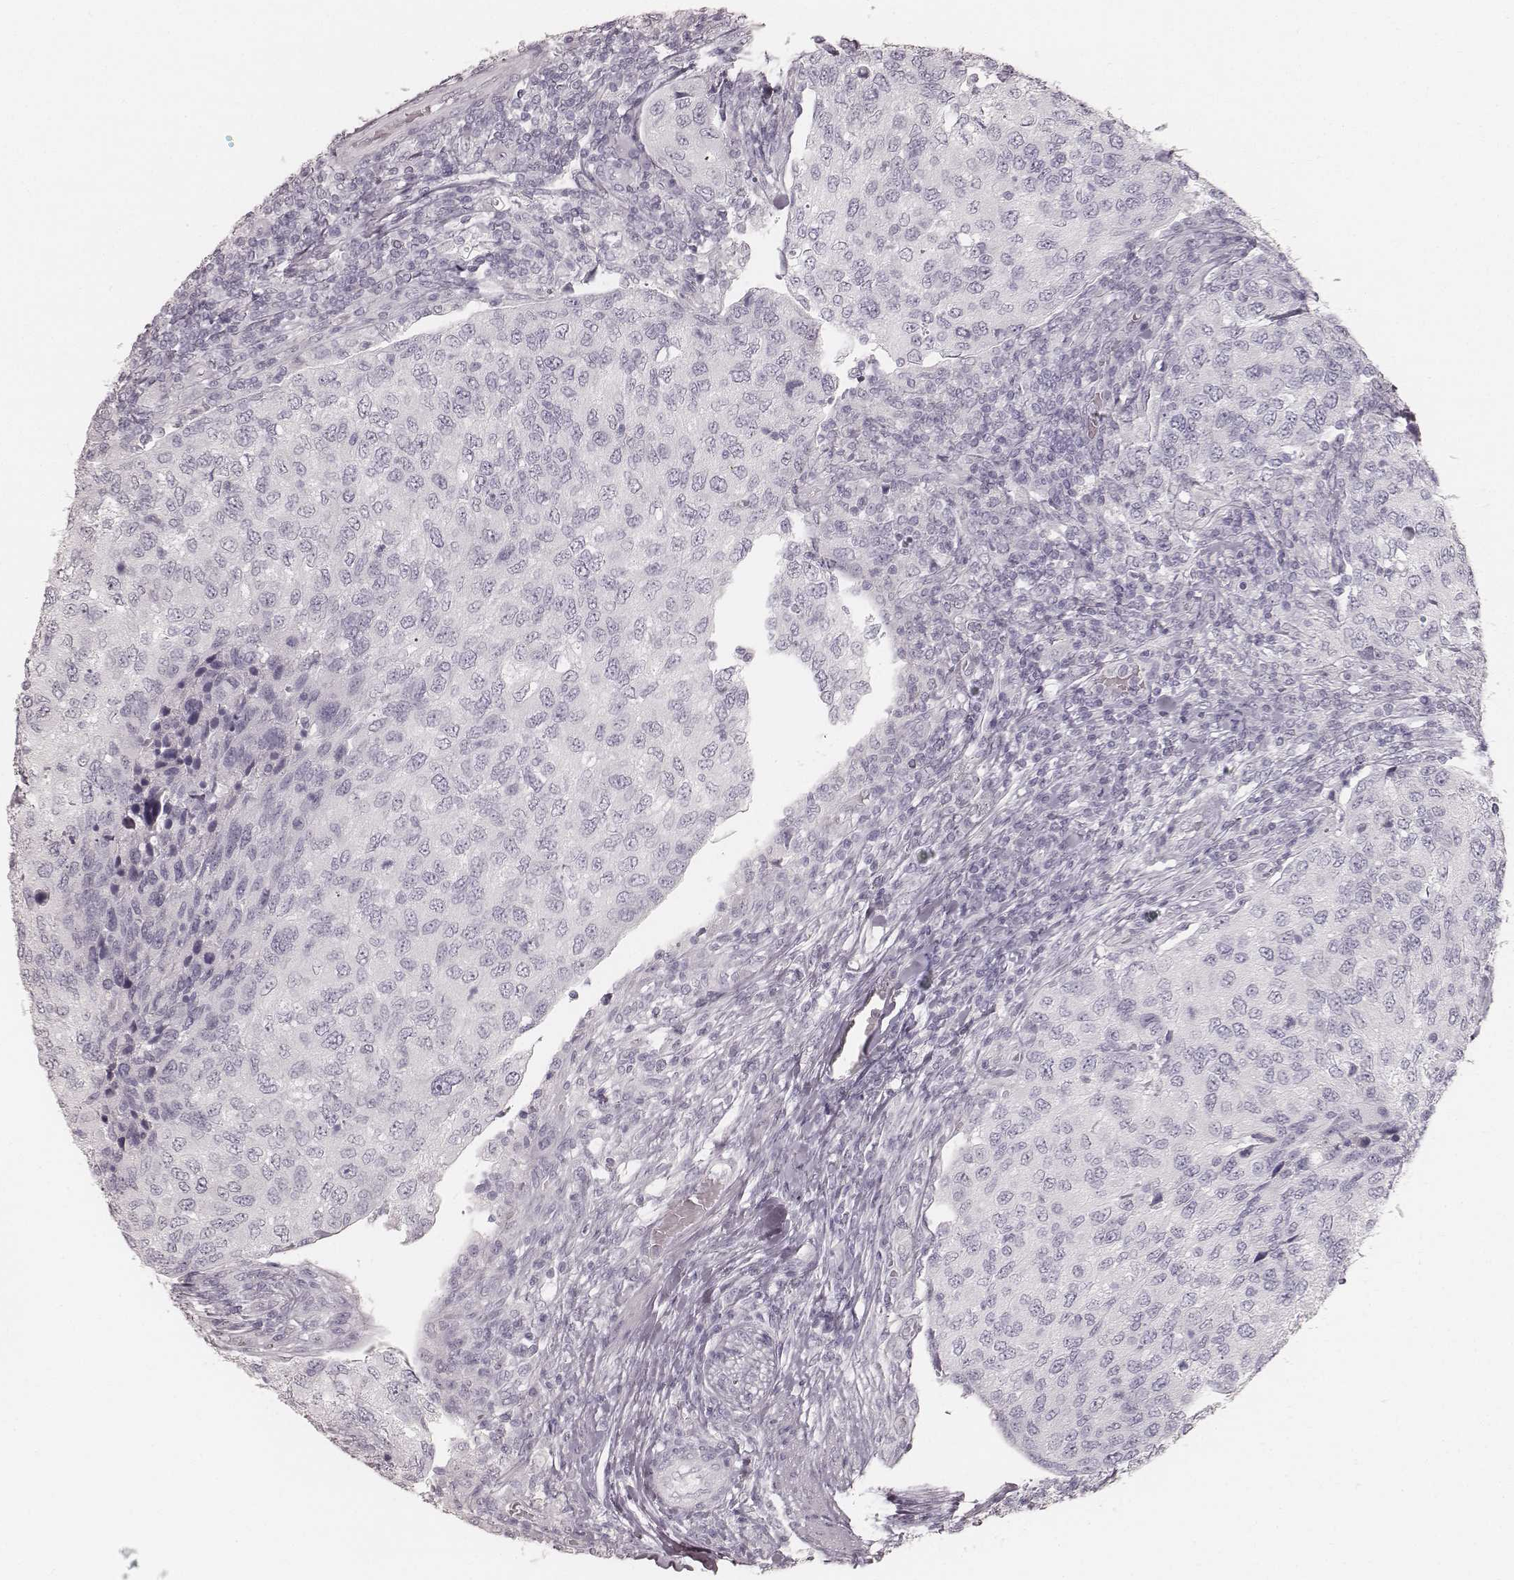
{"staining": {"intensity": "negative", "quantity": "none", "location": "none"}, "tissue": "urothelial cancer", "cell_type": "Tumor cells", "image_type": "cancer", "snomed": [{"axis": "morphology", "description": "Urothelial carcinoma, High grade"}, {"axis": "topography", "description": "Urinary bladder"}], "caption": "Tumor cells show no significant positivity in urothelial cancer. (DAB immunohistochemistry (IHC) with hematoxylin counter stain).", "gene": "KRT34", "patient": {"sex": "female", "age": 78}}